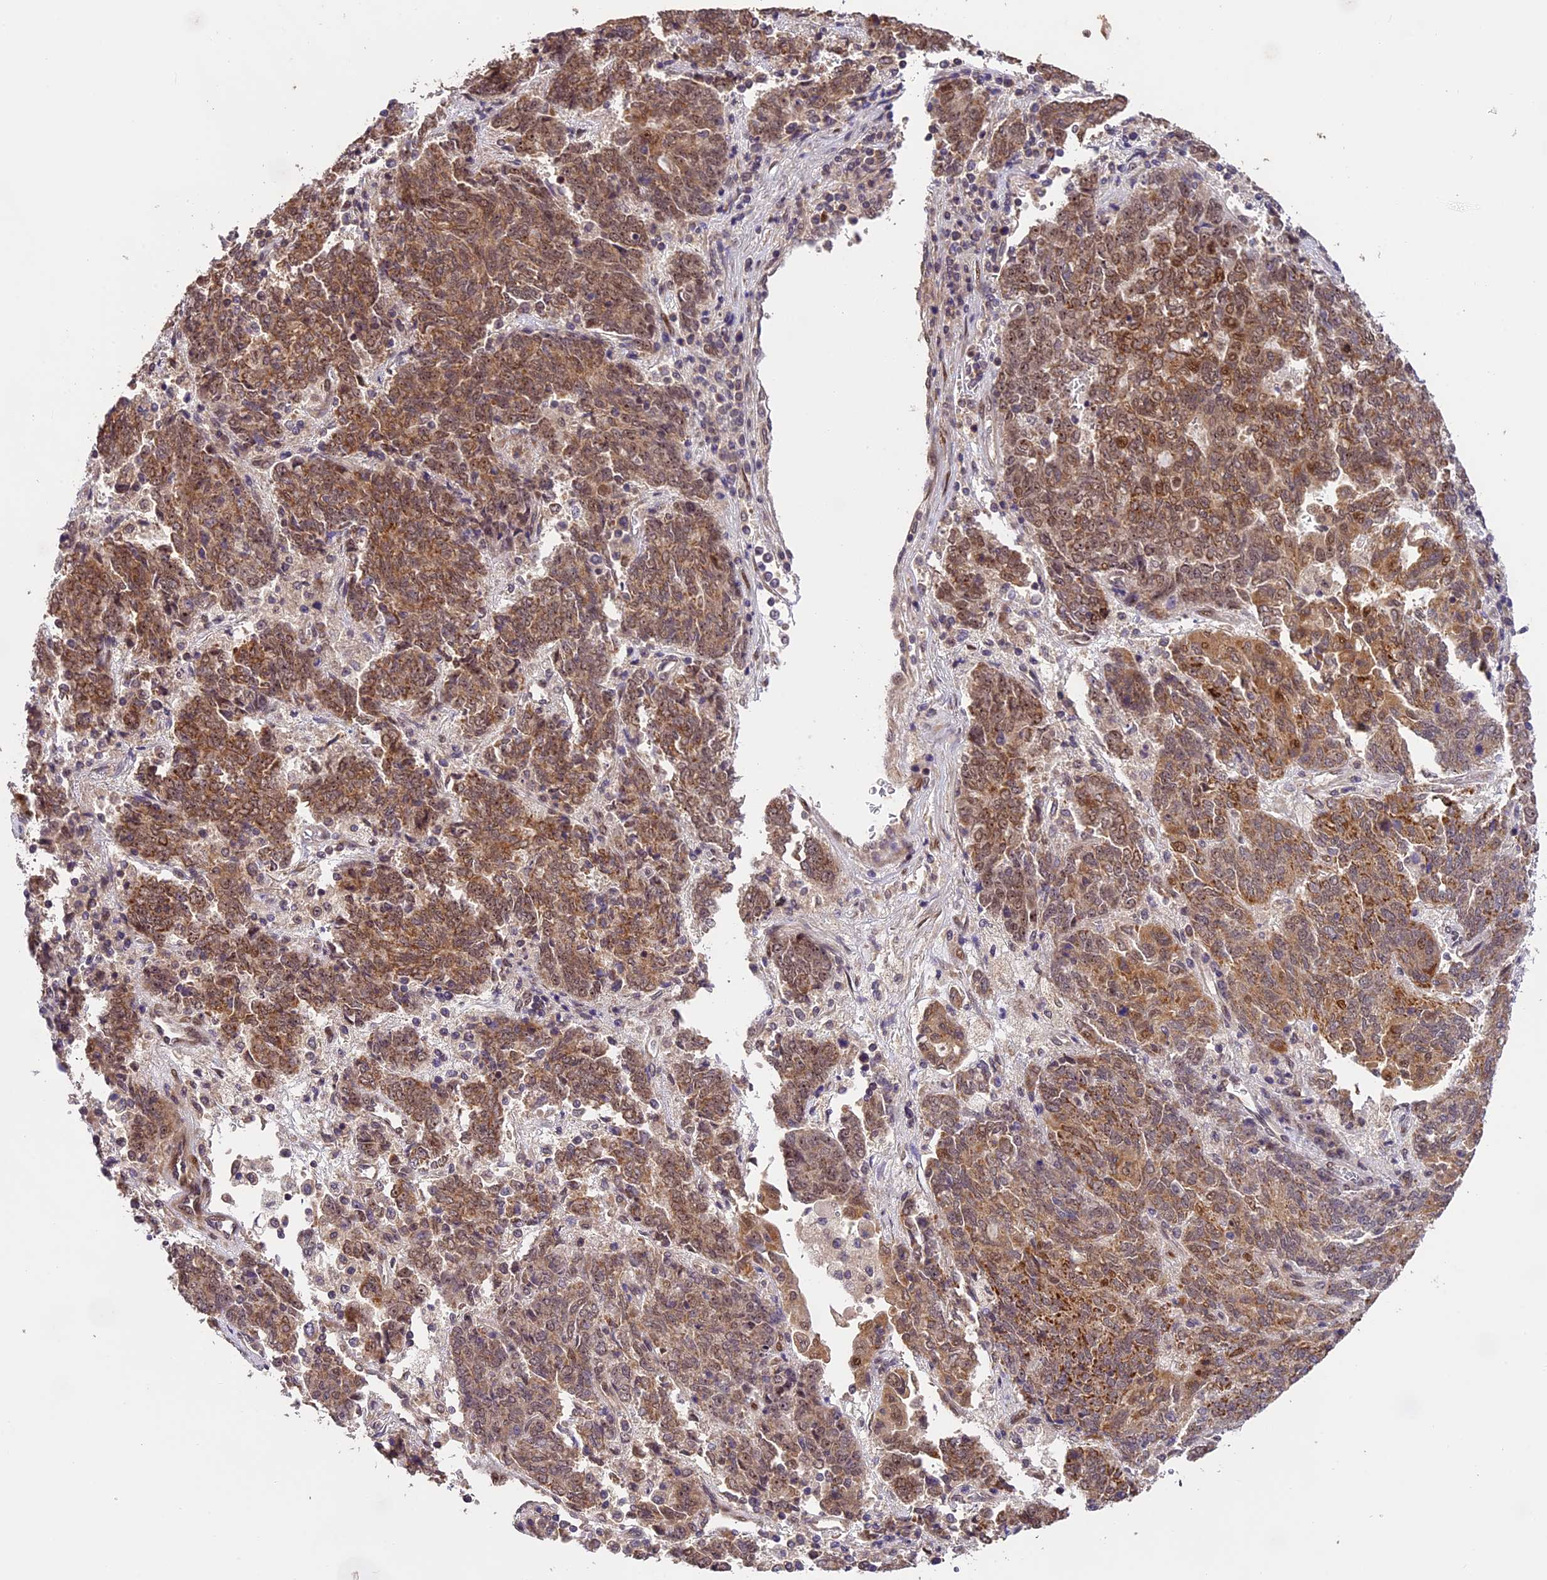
{"staining": {"intensity": "moderate", "quantity": ">75%", "location": "cytoplasmic/membranous,nuclear"}, "tissue": "endometrial cancer", "cell_type": "Tumor cells", "image_type": "cancer", "snomed": [{"axis": "morphology", "description": "Adenocarcinoma, NOS"}, {"axis": "topography", "description": "Endometrium"}], "caption": "This is a photomicrograph of immunohistochemistry (IHC) staining of adenocarcinoma (endometrial), which shows moderate staining in the cytoplasmic/membranous and nuclear of tumor cells.", "gene": "ZAR1L", "patient": {"sex": "female", "age": 80}}